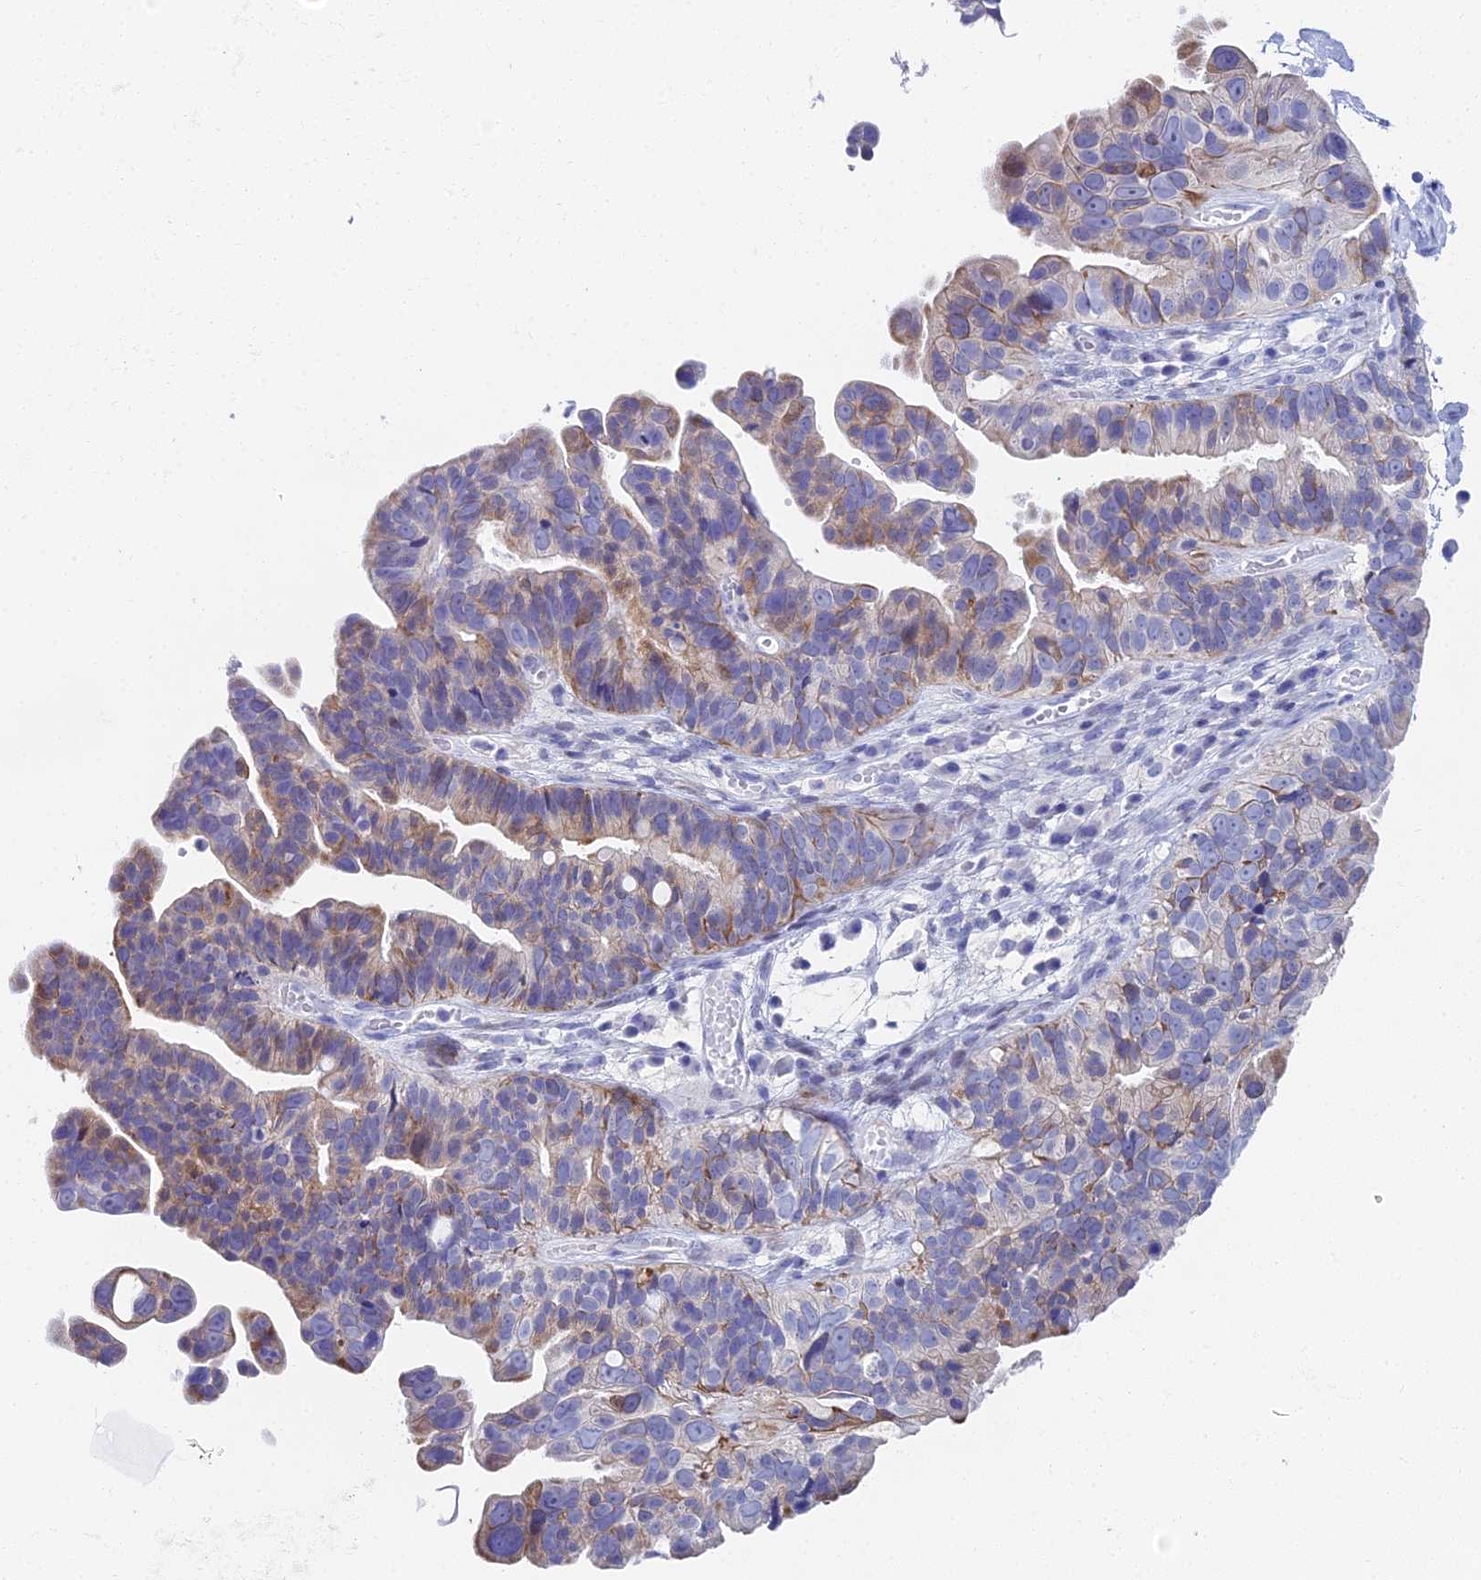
{"staining": {"intensity": "moderate", "quantity": "25%-75%", "location": "cytoplasmic/membranous"}, "tissue": "ovarian cancer", "cell_type": "Tumor cells", "image_type": "cancer", "snomed": [{"axis": "morphology", "description": "Cystadenocarcinoma, serous, NOS"}, {"axis": "topography", "description": "Ovary"}], "caption": "Protein expression analysis of ovarian cancer (serous cystadenocarcinoma) reveals moderate cytoplasmic/membranous staining in approximately 25%-75% of tumor cells. (DAB IHC with brightfield microscopy, high magnification).", "gene": "HSPA1L", "patient": {"sex": "female", "age": 56}}